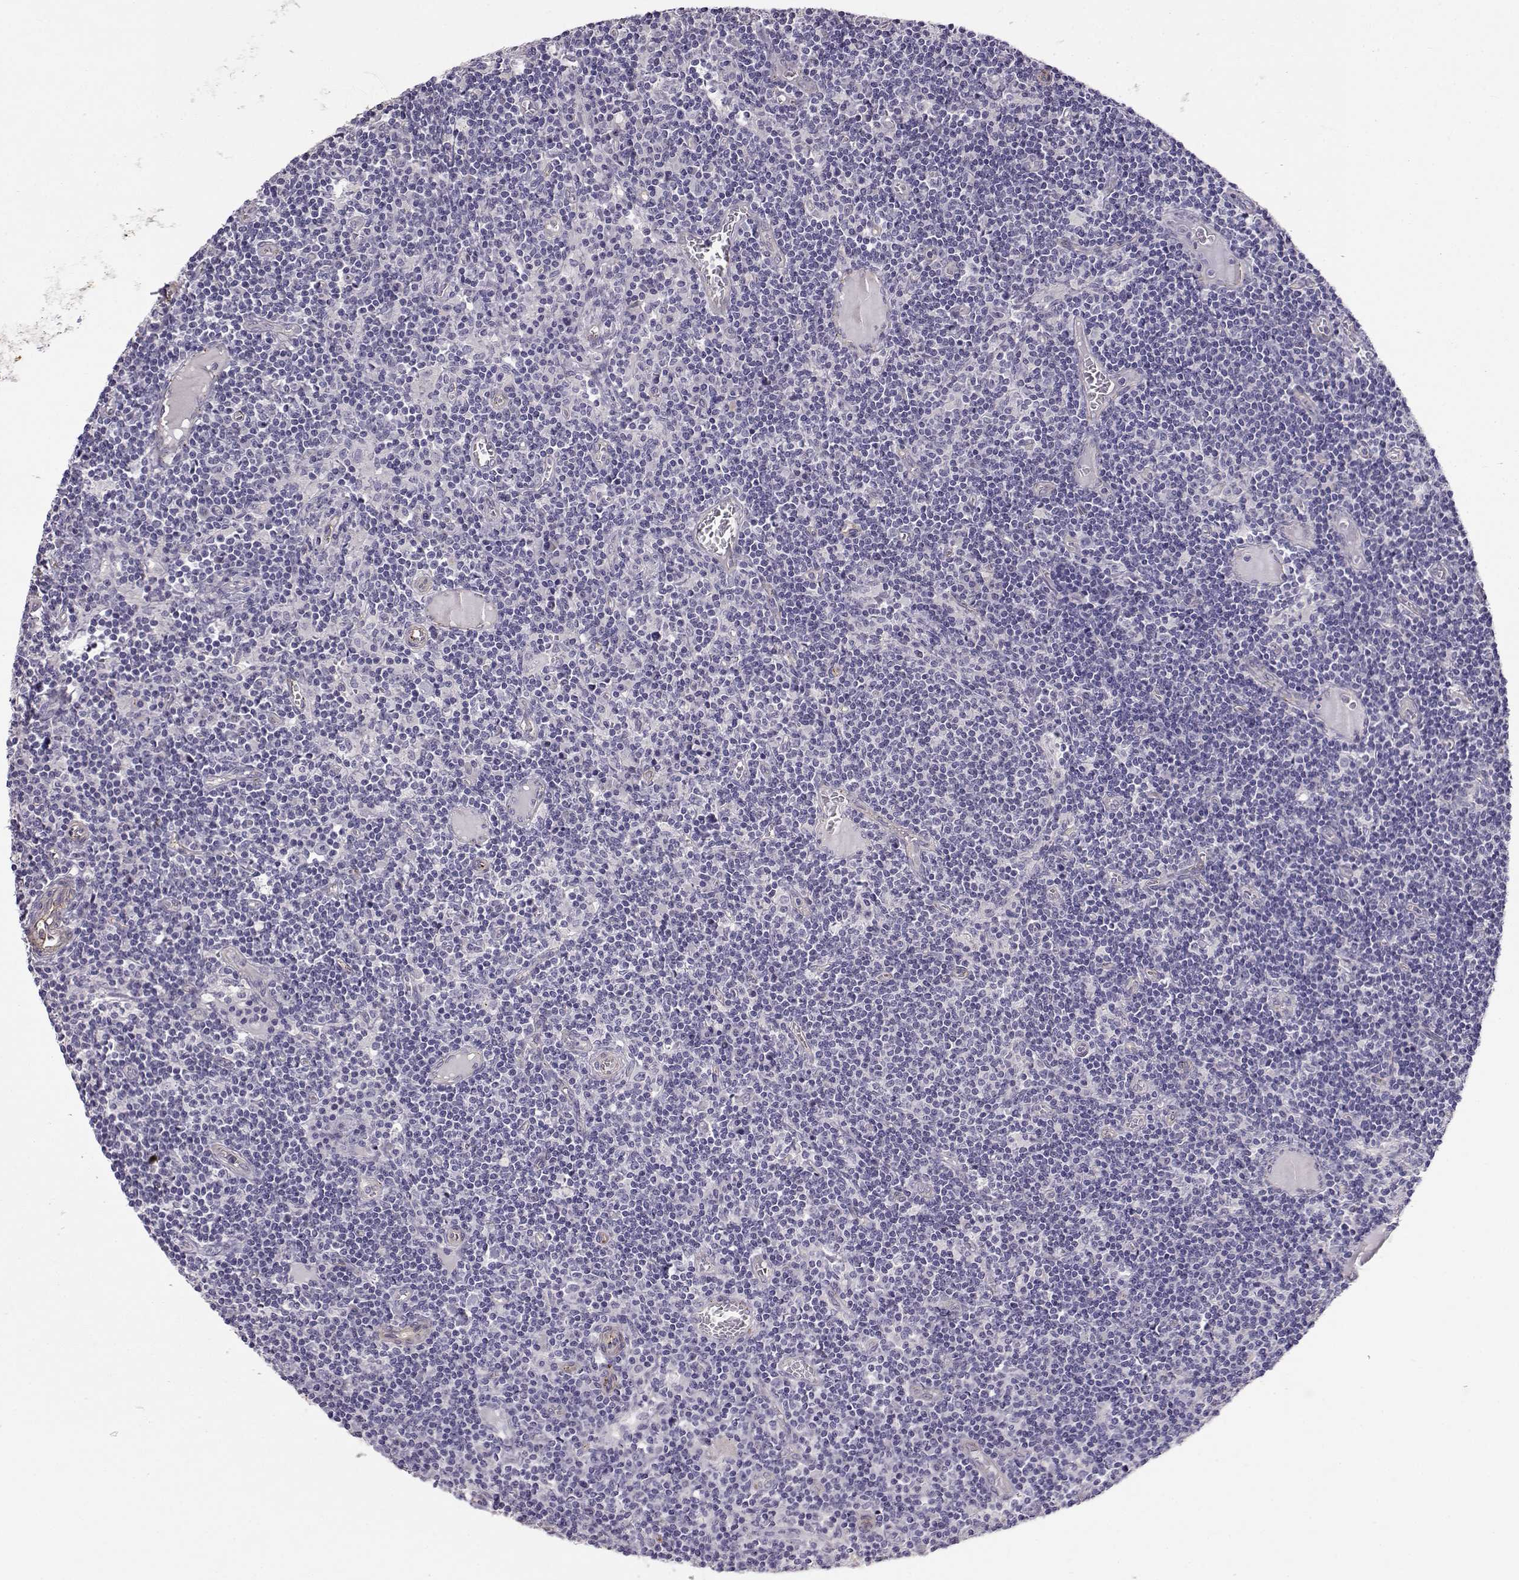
{"staining": {"intensity": "negative", "quantity": "none", "location": "none"}, "tissue": "lymph node", "cell_type": "Germinal center cells", "image_type": "normal", "snomed": [{"axis": "morphology", "description": "Normal tissue, NOS"}, {"axis": "topography", "description": "Lymph node"}], "caption": "IHC image of normal lymph node stained for a protein (brown), which shows no staining in germinal center cells. (Brightfield microscopy of DAB immunohistochemistry (IHC) at high magnification).", "gene": "ENDOU", "patient": {"sex": "female", "age": 72}}